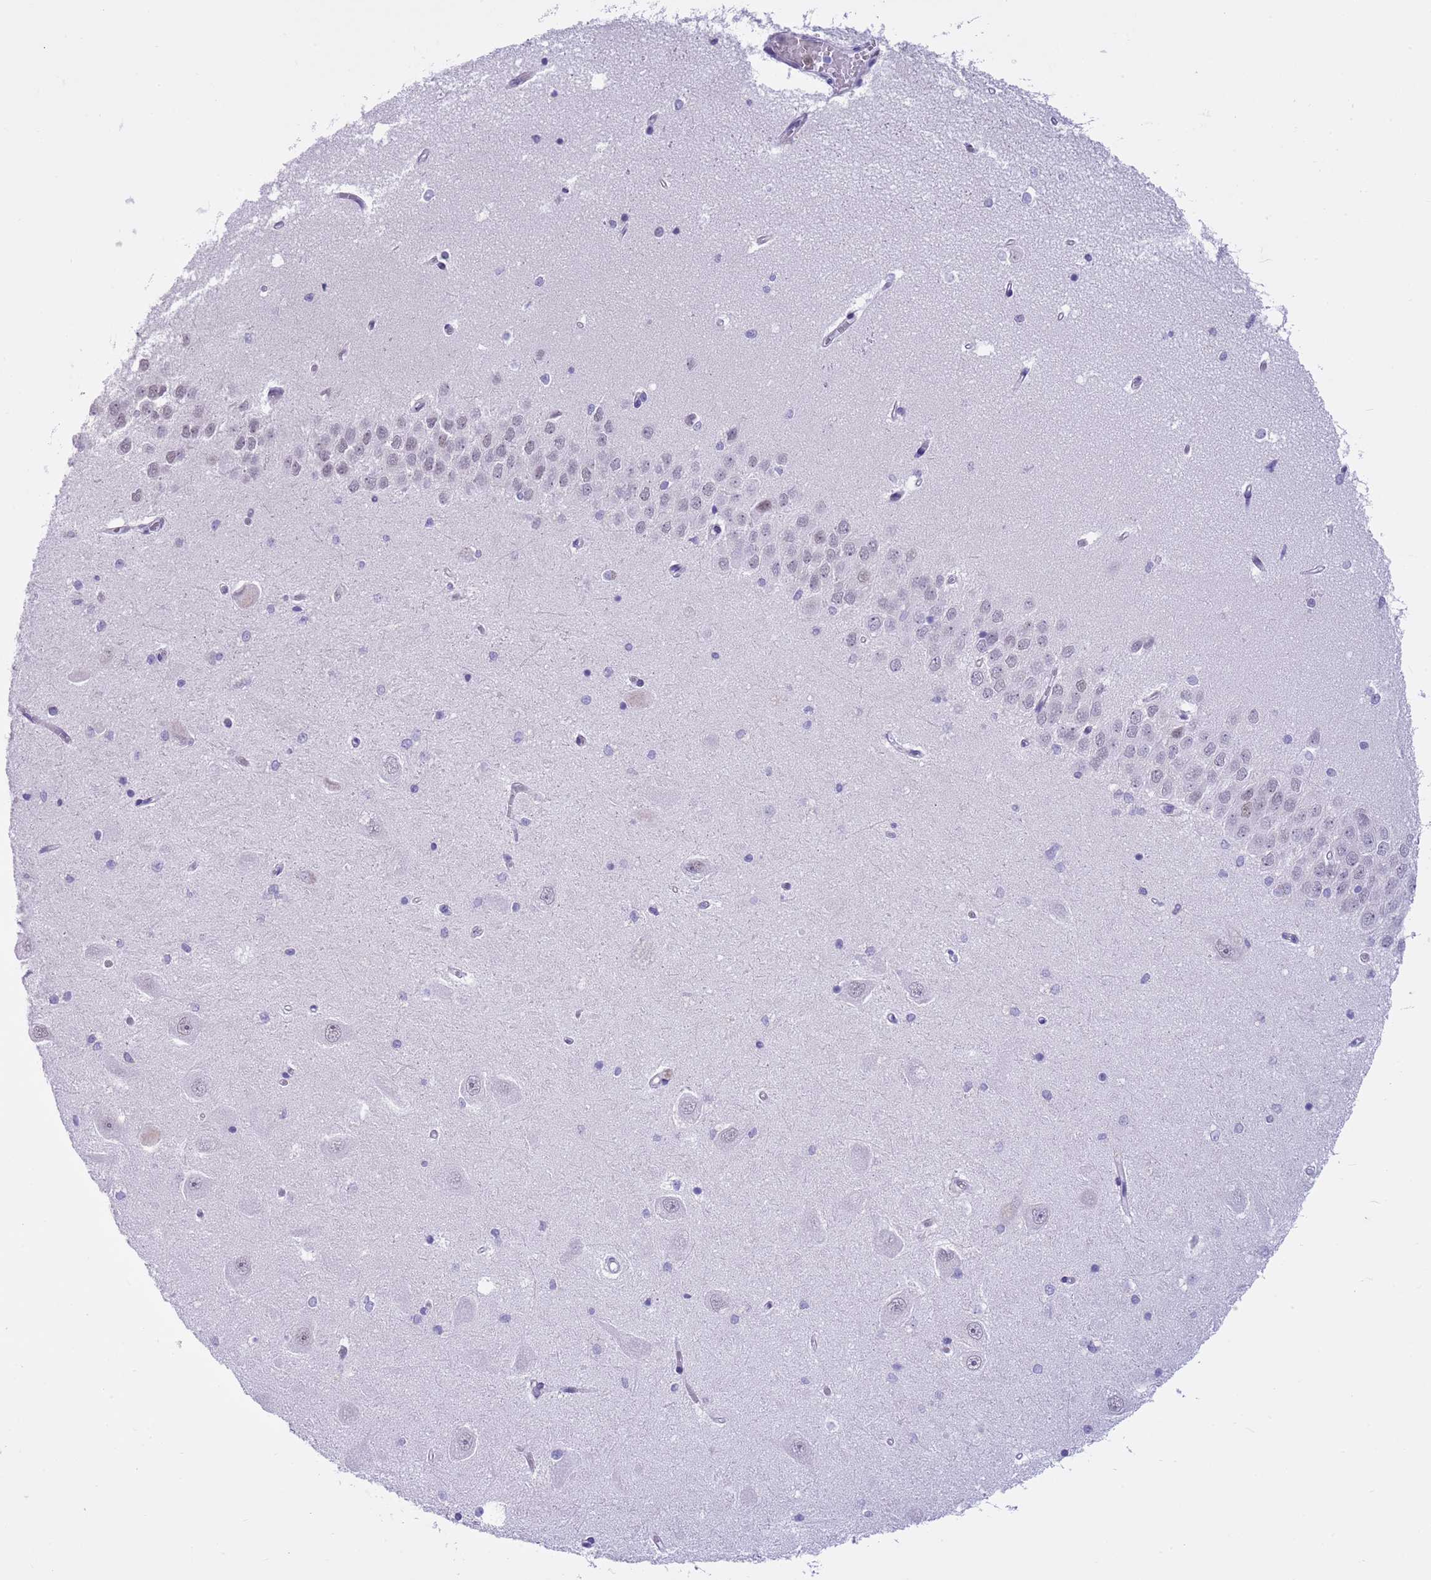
{"staining": {"intensity": "negative", "quantity": "none", "location": "none"}, "tissue": "hippocampus", "cell_type": "Glial cells", "image_type": "normal", "snomed": [{"axis": "morphology", "description": "Normal tissue, NOS"}, {"axis": "topography", "description": "Hippocampus"}], "caption": "This is an immunohistochemistry micrograph of unremarkable hippocampus. There is no expression in glial cells.", "gene": "PPP1R17", "patient": {"sex": "male", "age": 45}}